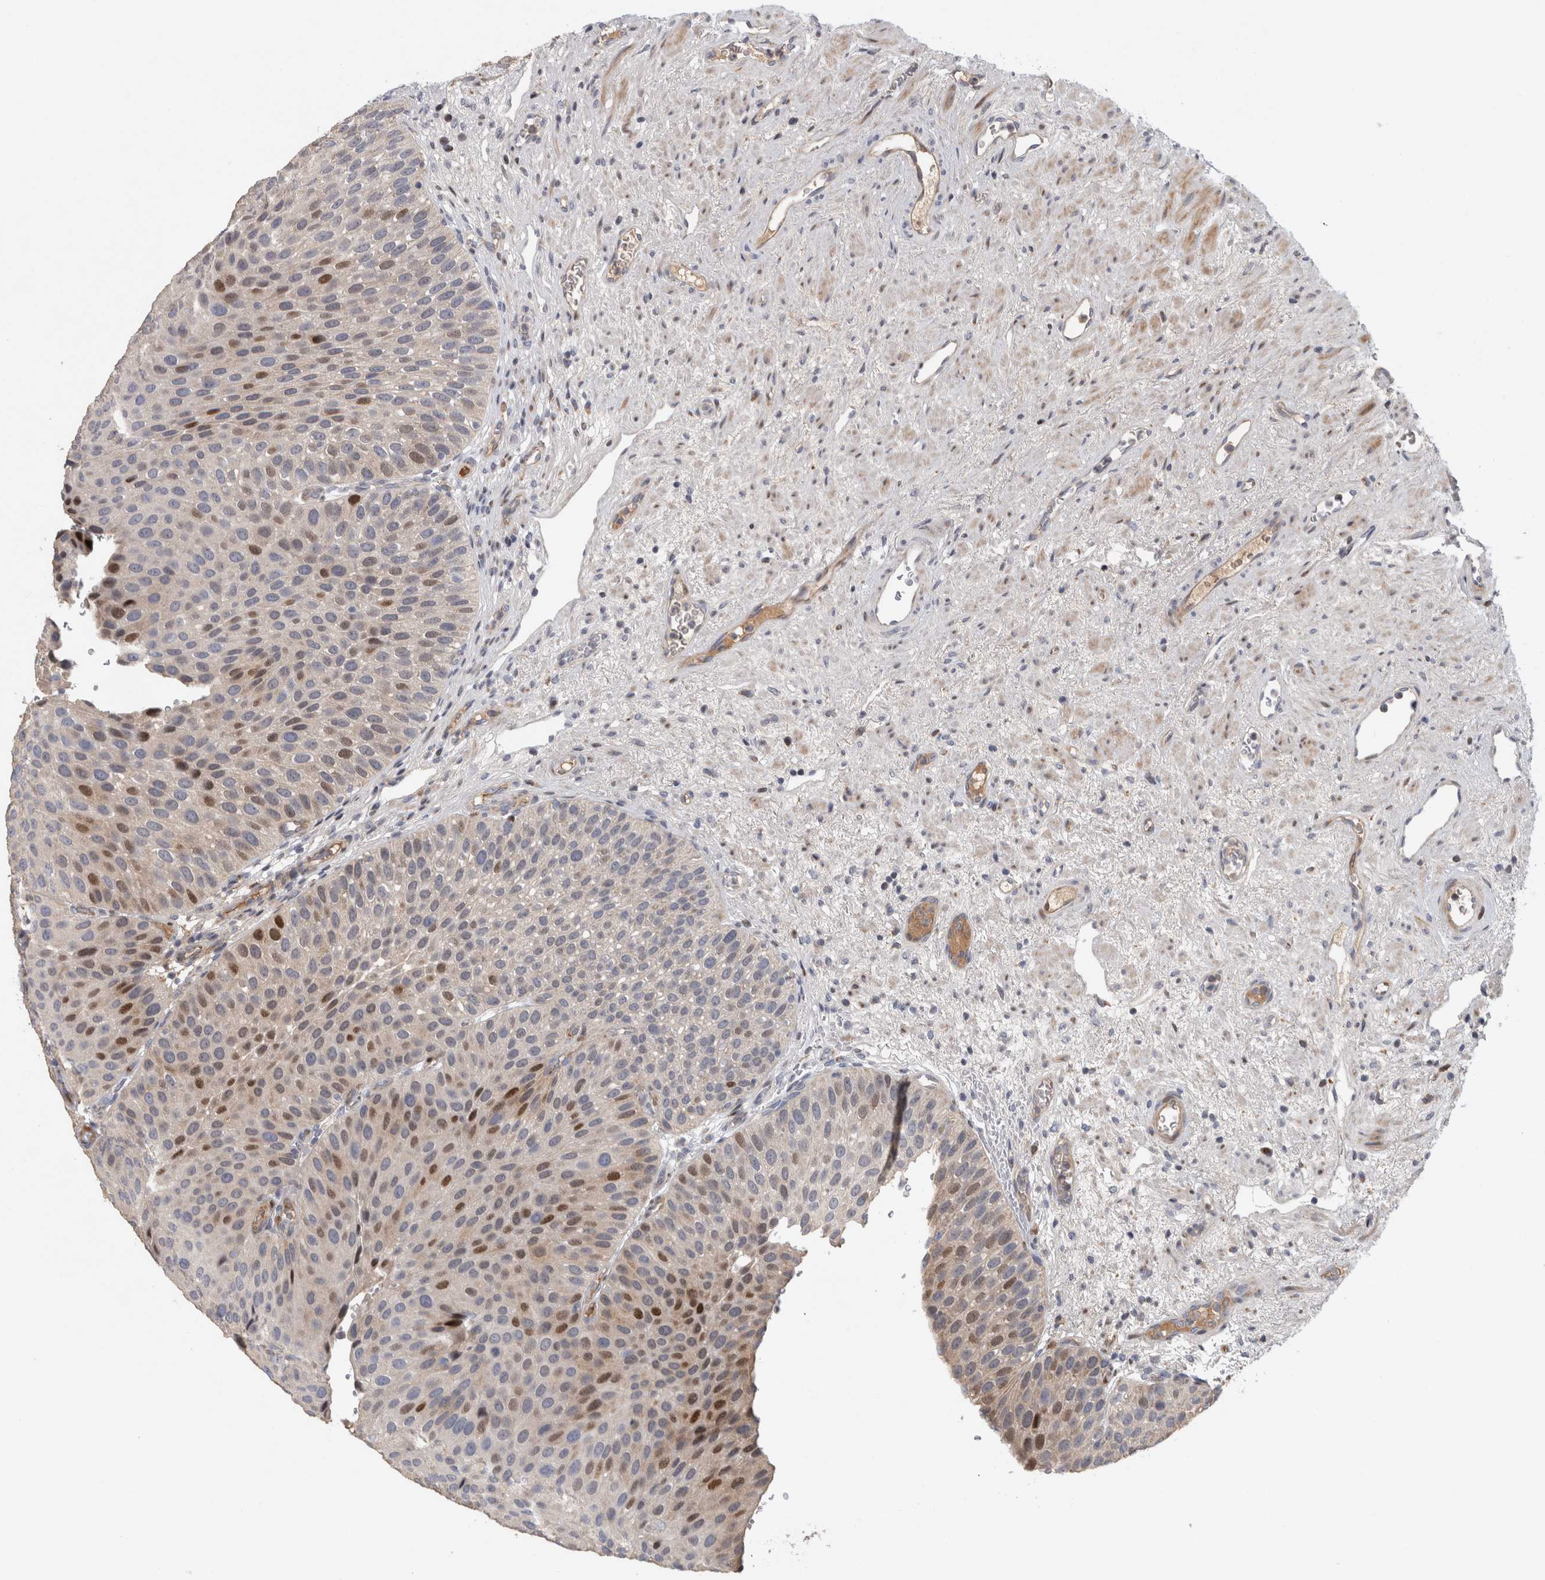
{"staining": {"intensity": "moderate", "quantity": "<25%", "location": "nuclear"}, "tissue": "urothelial cancer", "cell_type": "Tumor cells", "image_type": "cancer", "snomed": [{"axis": "morphology", "description": "Normal tissue, NOS"}, {"axis": "morphology", "description": "Urothelial carcinoma, Low grade"}, {"axis": "topography", "description": "Urinary bladder"}, {"axis": "topography", "description": "Prostate"}], "caption": "A histopathology image showing moderate nuclear expression in approximately <25% of tumor cells in urothelial carcinoma (low-grade), as visualized by brown immunohistochemical staining.", "gene": "RBM48", "patient": {"sex": "male", "age": 60}}